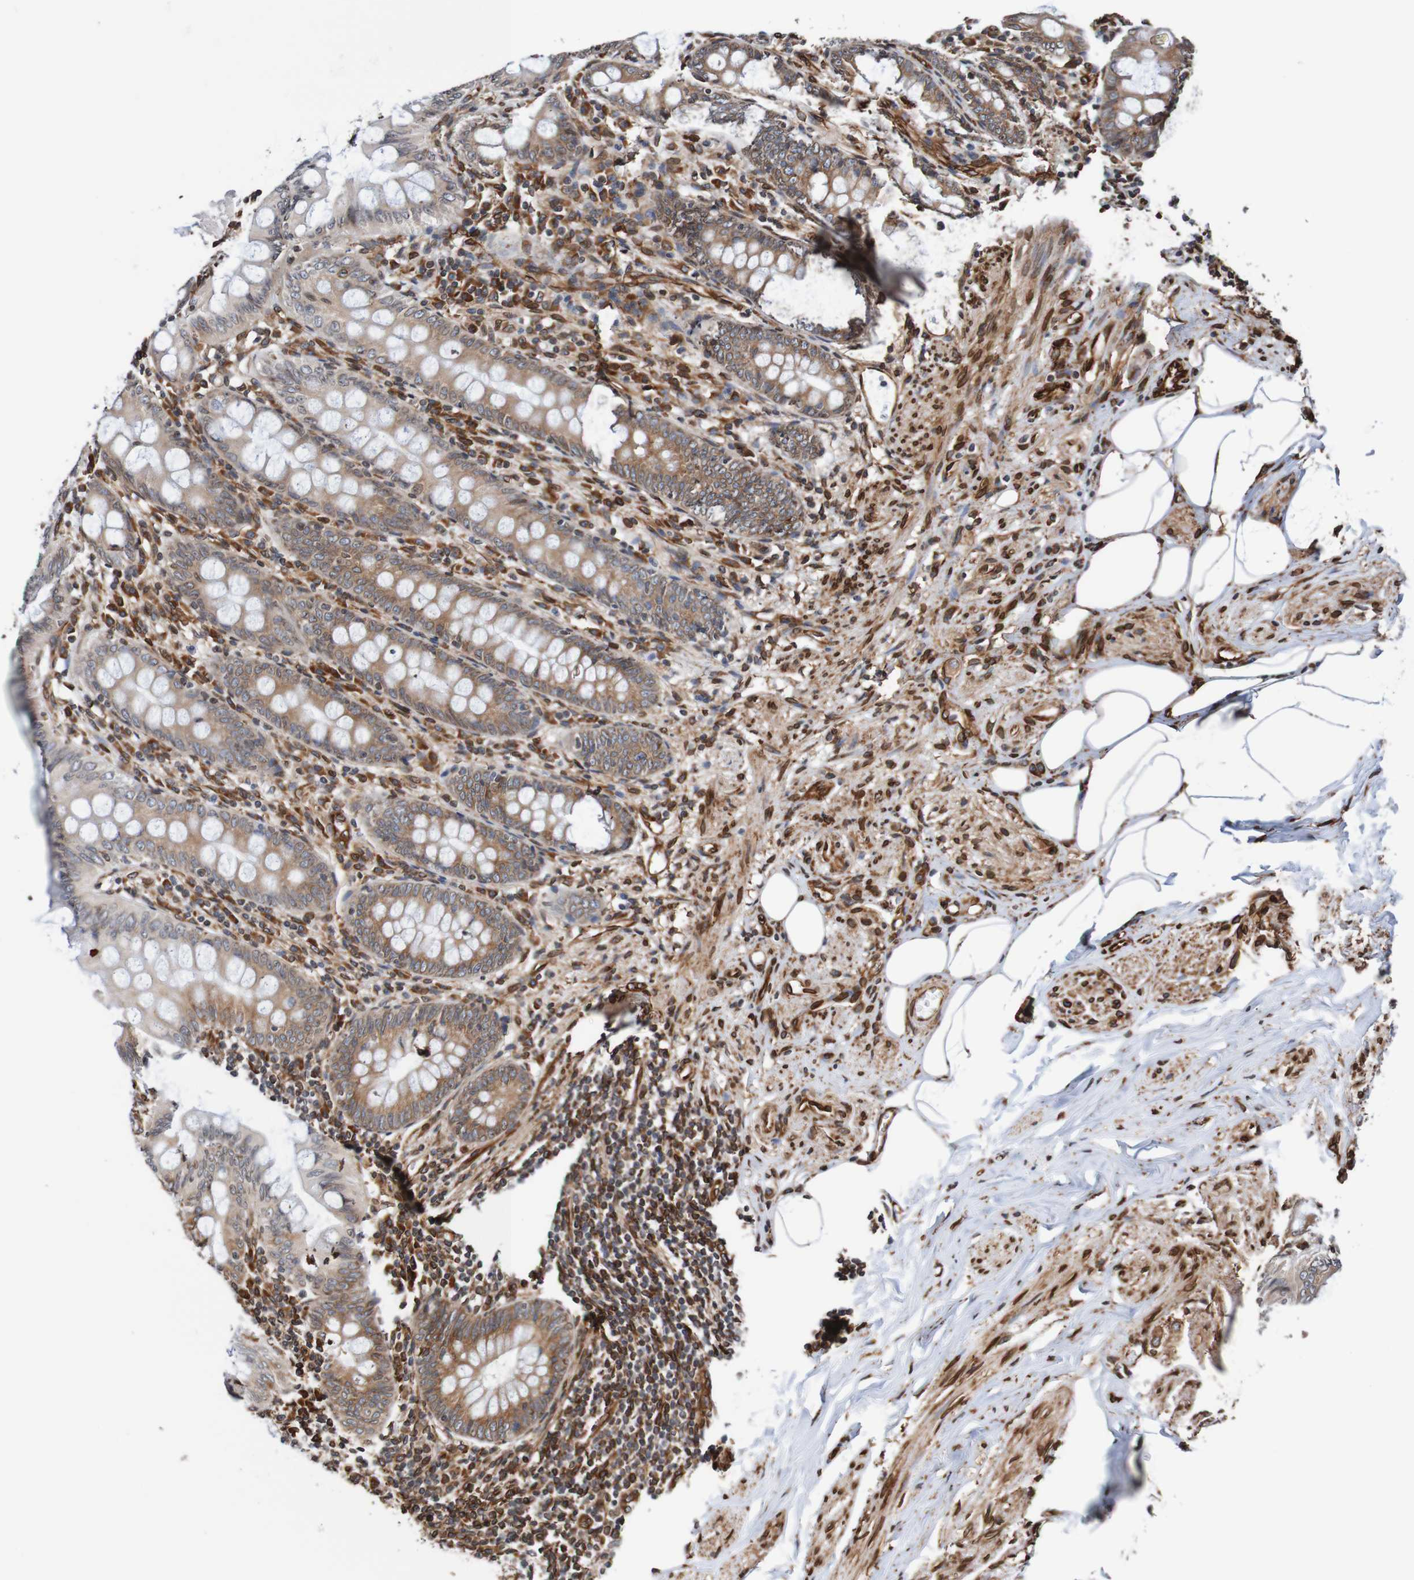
{"staining": {"intensity": "moderate", "quantity": ">75%", "location": "cytoplasmic/membranous"}, "tissue": "appendix", "cell_type": "Glandular cells", "image_type": "normal", "snomed": [{"axis": "morphology", "description": "Normal tissue, NOS"}, {"axis": "topography", "description": "Appendix"}], "caption": "Protein positivity by immunohistochemistry demonstrates moderate cytoplasmic/membranous staining in approximately >75% of glandular cells in benign appendix. (DAB (3,3'-diaminobenzidine) = brown stain, brightfield microscopy at high magnification).", "gene": "TMEM109", "patient": {"sex": "female", "age": 77}}